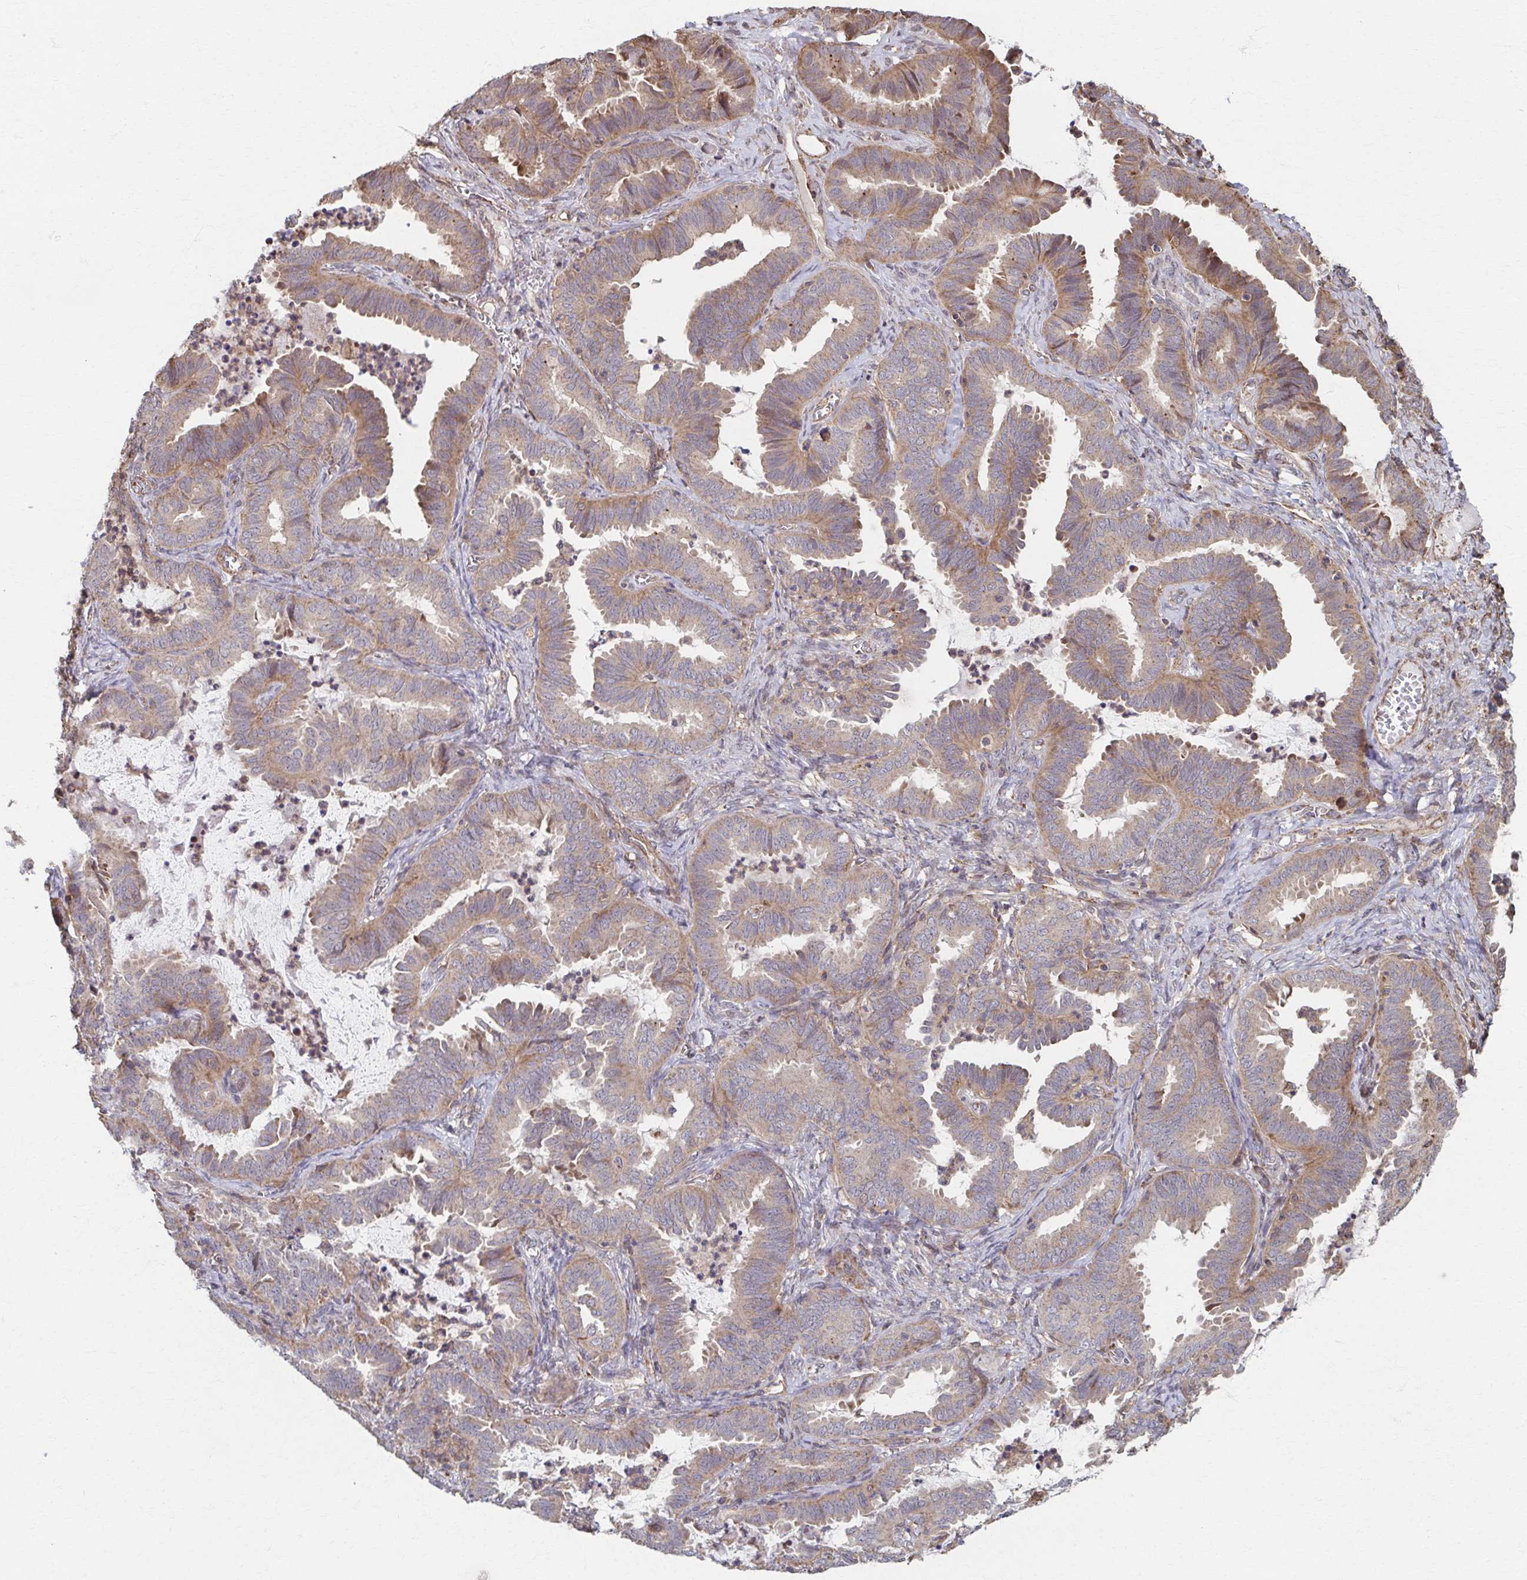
{"staining": {"intensity": "moderate", "quantity": "25%-75%", "location": "cytoplasmic/membranous"}, "tissue": "ovarian cancer", "cell_type": "Tumor cells", "image_type": "cancer", "snomed": [{"axis": "morphology", "description": "Carcinoma, endometroid"}, {"axis": "topography", "description": "Ovary"}], "caption": "This image displays ovarian cancer stained with immunohistochemistry to label a protein in brown. The cytoplasmic/membranous of tumor cells show moderate positivity for the protein. Nuclei are counter-stained blue.", "gene": "KLHL34", "patient": {"sex": "female", "age": 70}}